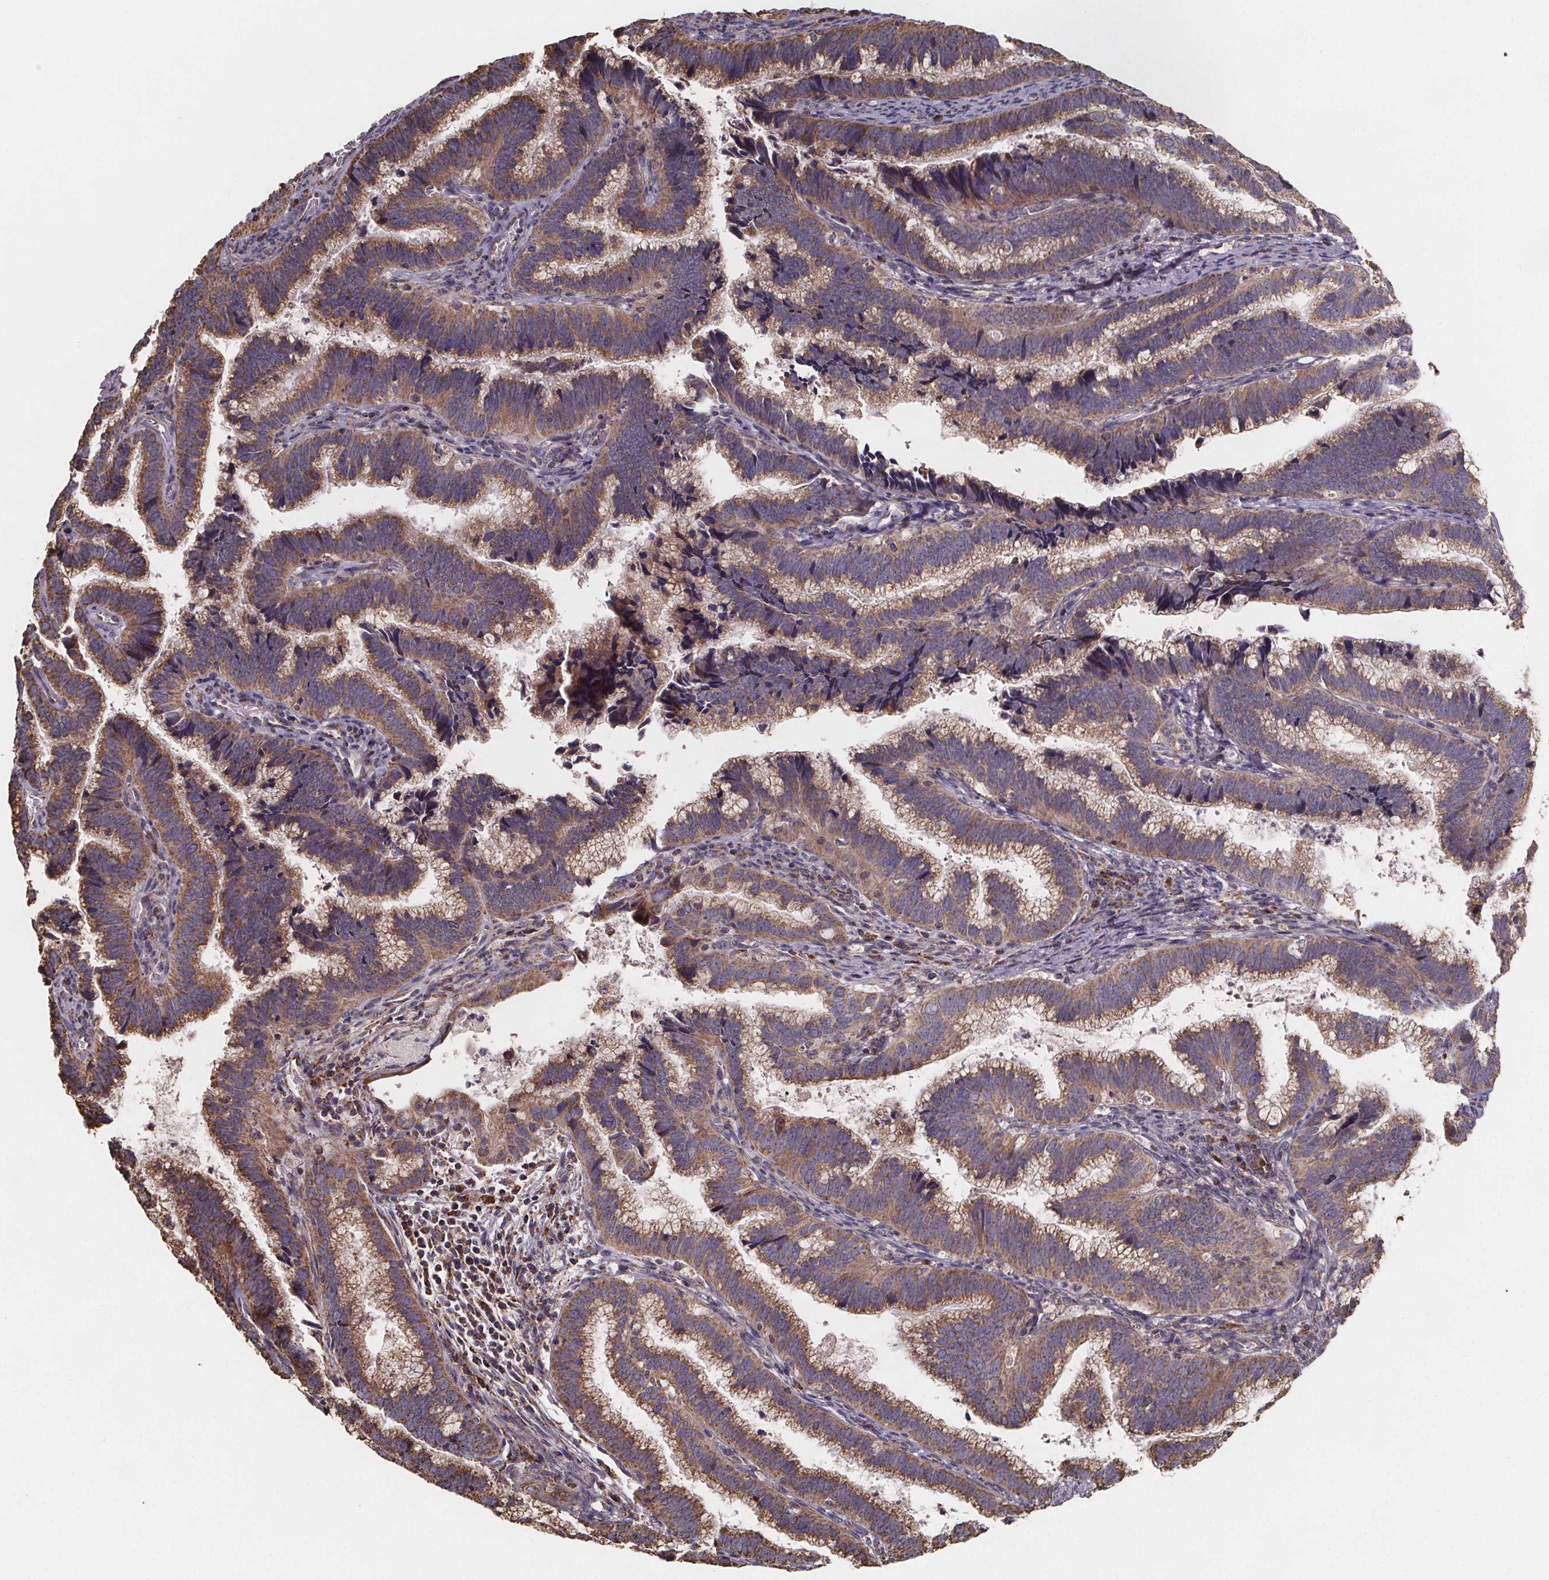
{"staining": {"intensity": "moderate", "quantity": ">75%", "location": "cytoplasmic/membranous"}, "tissue": "cervical cancer", "cell_type": "Tumor cells", "image_type": "cancer", "snomed": [{"axis": "morphology", "description": "Adenocarcinoma, NOS"}, {"axis": "topography", "description": "Cervix"}], "caption": "A brown stain shows moderate cytoplasmic/membranous staining of a protein in cervical adenocarcinoma tumor cells. Immunohistochemistry stains the protein of interest in brown and the nuclei are stained blue.", "gene": "SLC35D2", "patient": {"sex": "female", "age": 61}}